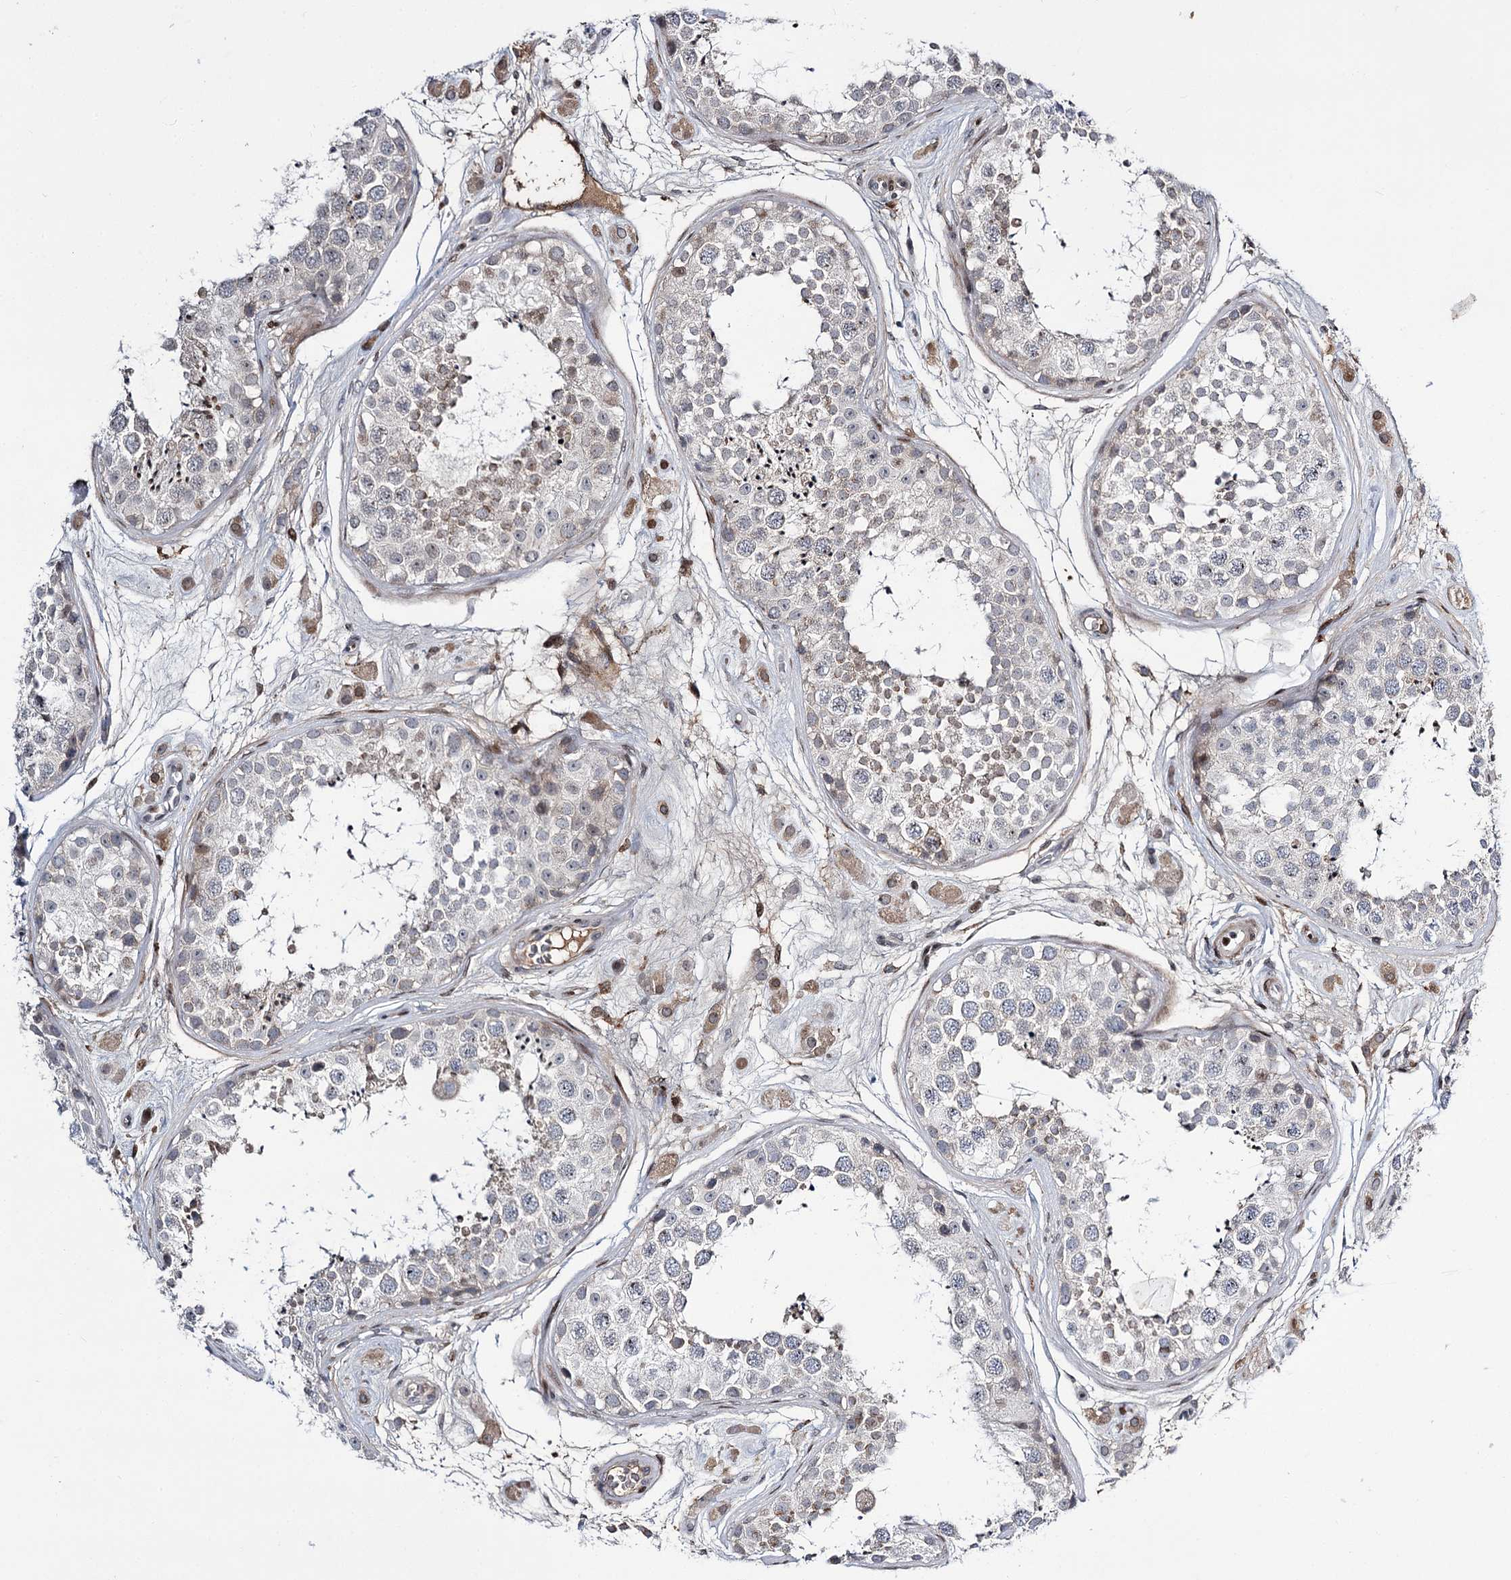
{"staining": {"intensity": "weak", "quantity": "<25%", "location": "cytoplasmic/membranous"}, "tissue": "testis", "cell_type": "Cells in seminiferous ducts", "image_type": "normal", "snomed": [{"axis": "morphology", "description": "Normal tissue, NOS"}, {"axis": "topography", "description": "Testis"}], "caption": "DAB immunohistochemical staining of normal testis exhibits no significant positivity in cells in seminiferous ducts. The staining is performed using DAB (3,3'-diaminobenzidine) brown chromogen with nuclei counter-stained in using hematoxylin.", "gene": "ITFG2", "patient": {"sex": "male", "age": 25}}